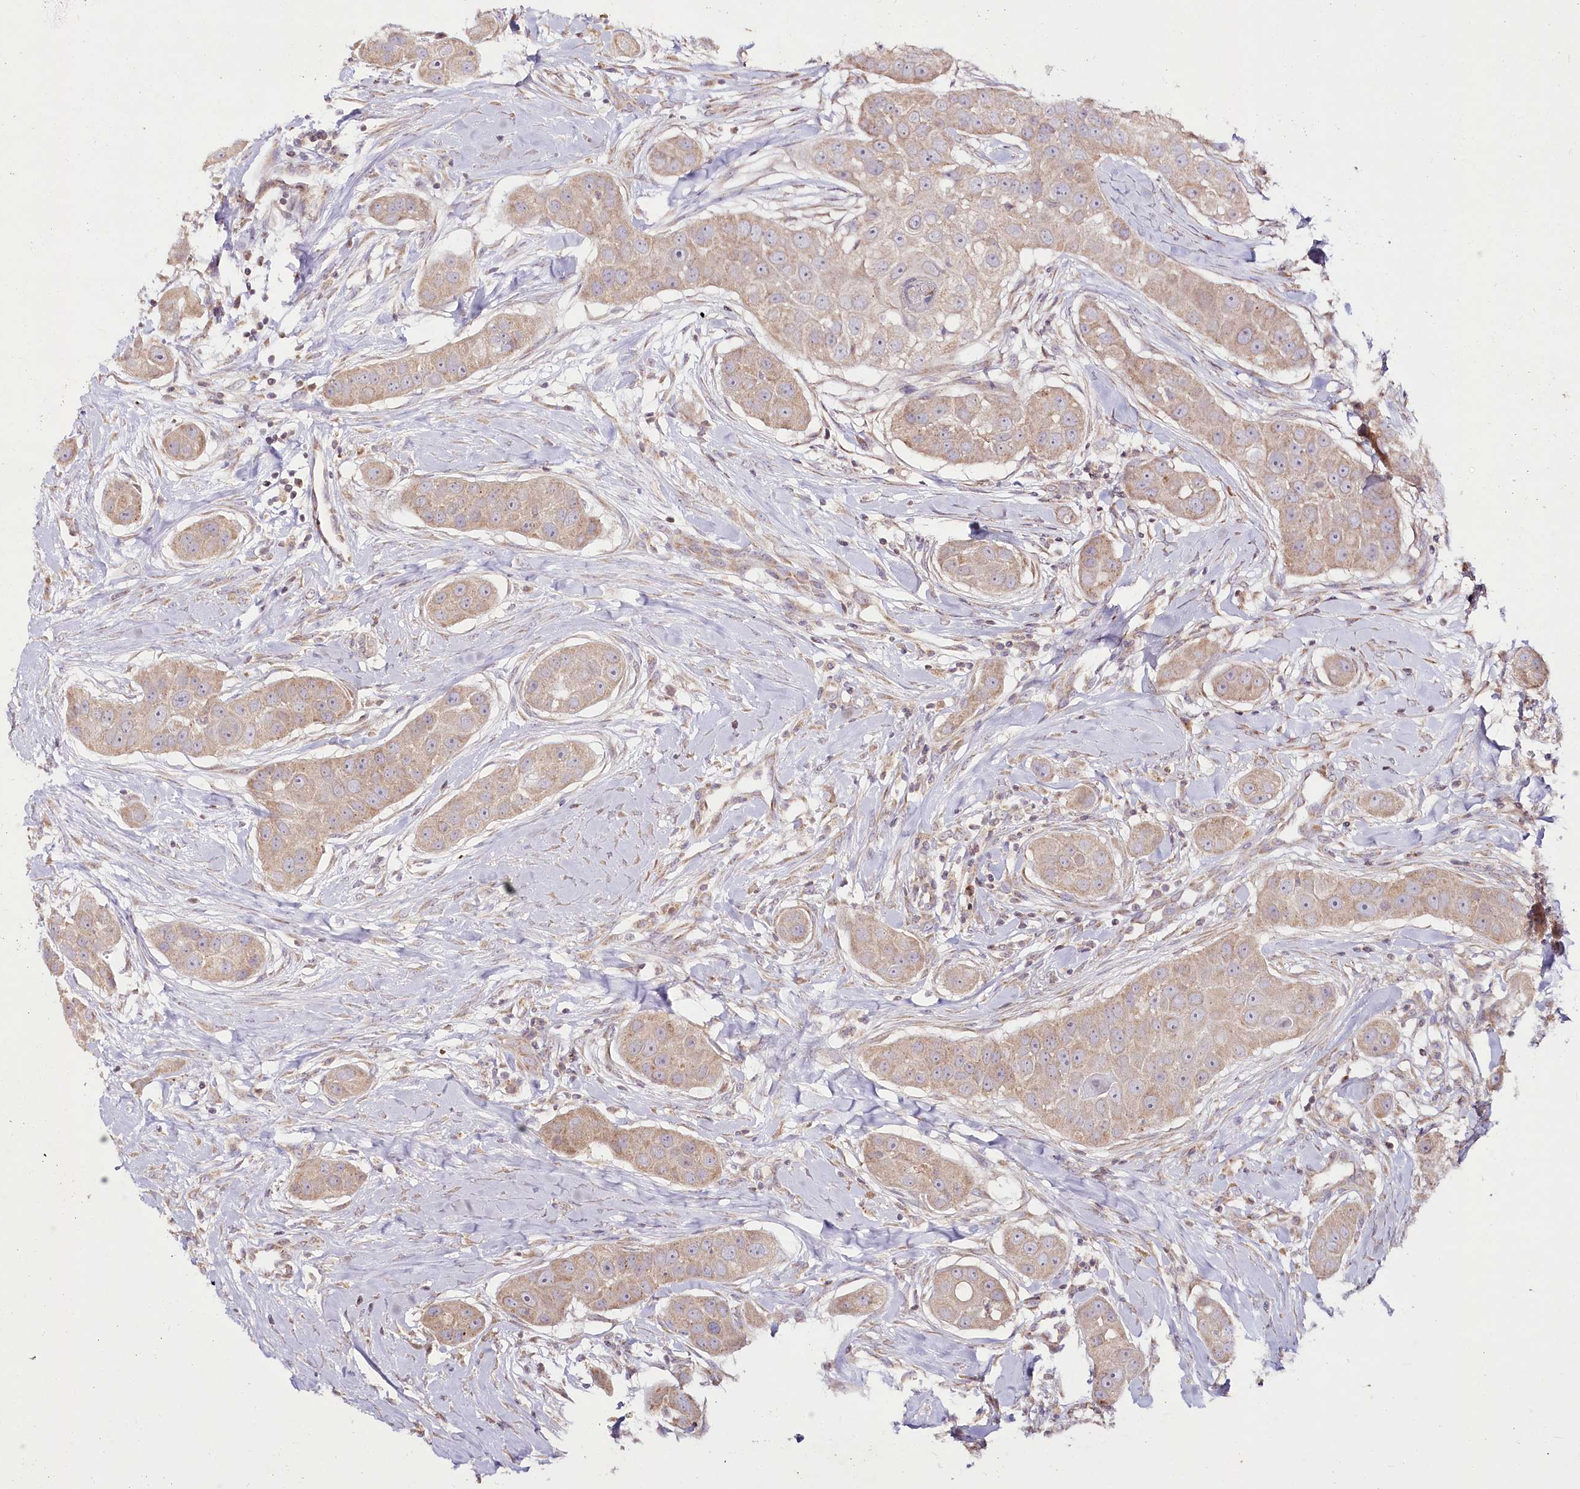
{"staining": {"intensity": "weak", "quantity": ">75%", "location": "cytoplasmic/membranous"}, "tissue": "head and neck cancer", "cell_type": "Tumor cells", "image_type": "cancer", "snomed": [{"axis": "morphology", "description": "Normal tissue, NOS"}, {"axis": "morphology", "description": "Squamous cell carcinoma, NOS"}, {"axis": "topography", "description": "Skeletal muscle"}, {"axis": "topography", "description": "Head-Neck"}], "caption": "Tumor cells exhibit weak cytoplasmic/membranous positivity in approximately >75% of cells in head and neck cancer (squamous cell carcinoma).", "gene": "ACOX2", "patient": {"sex": "male", "age": 51}}